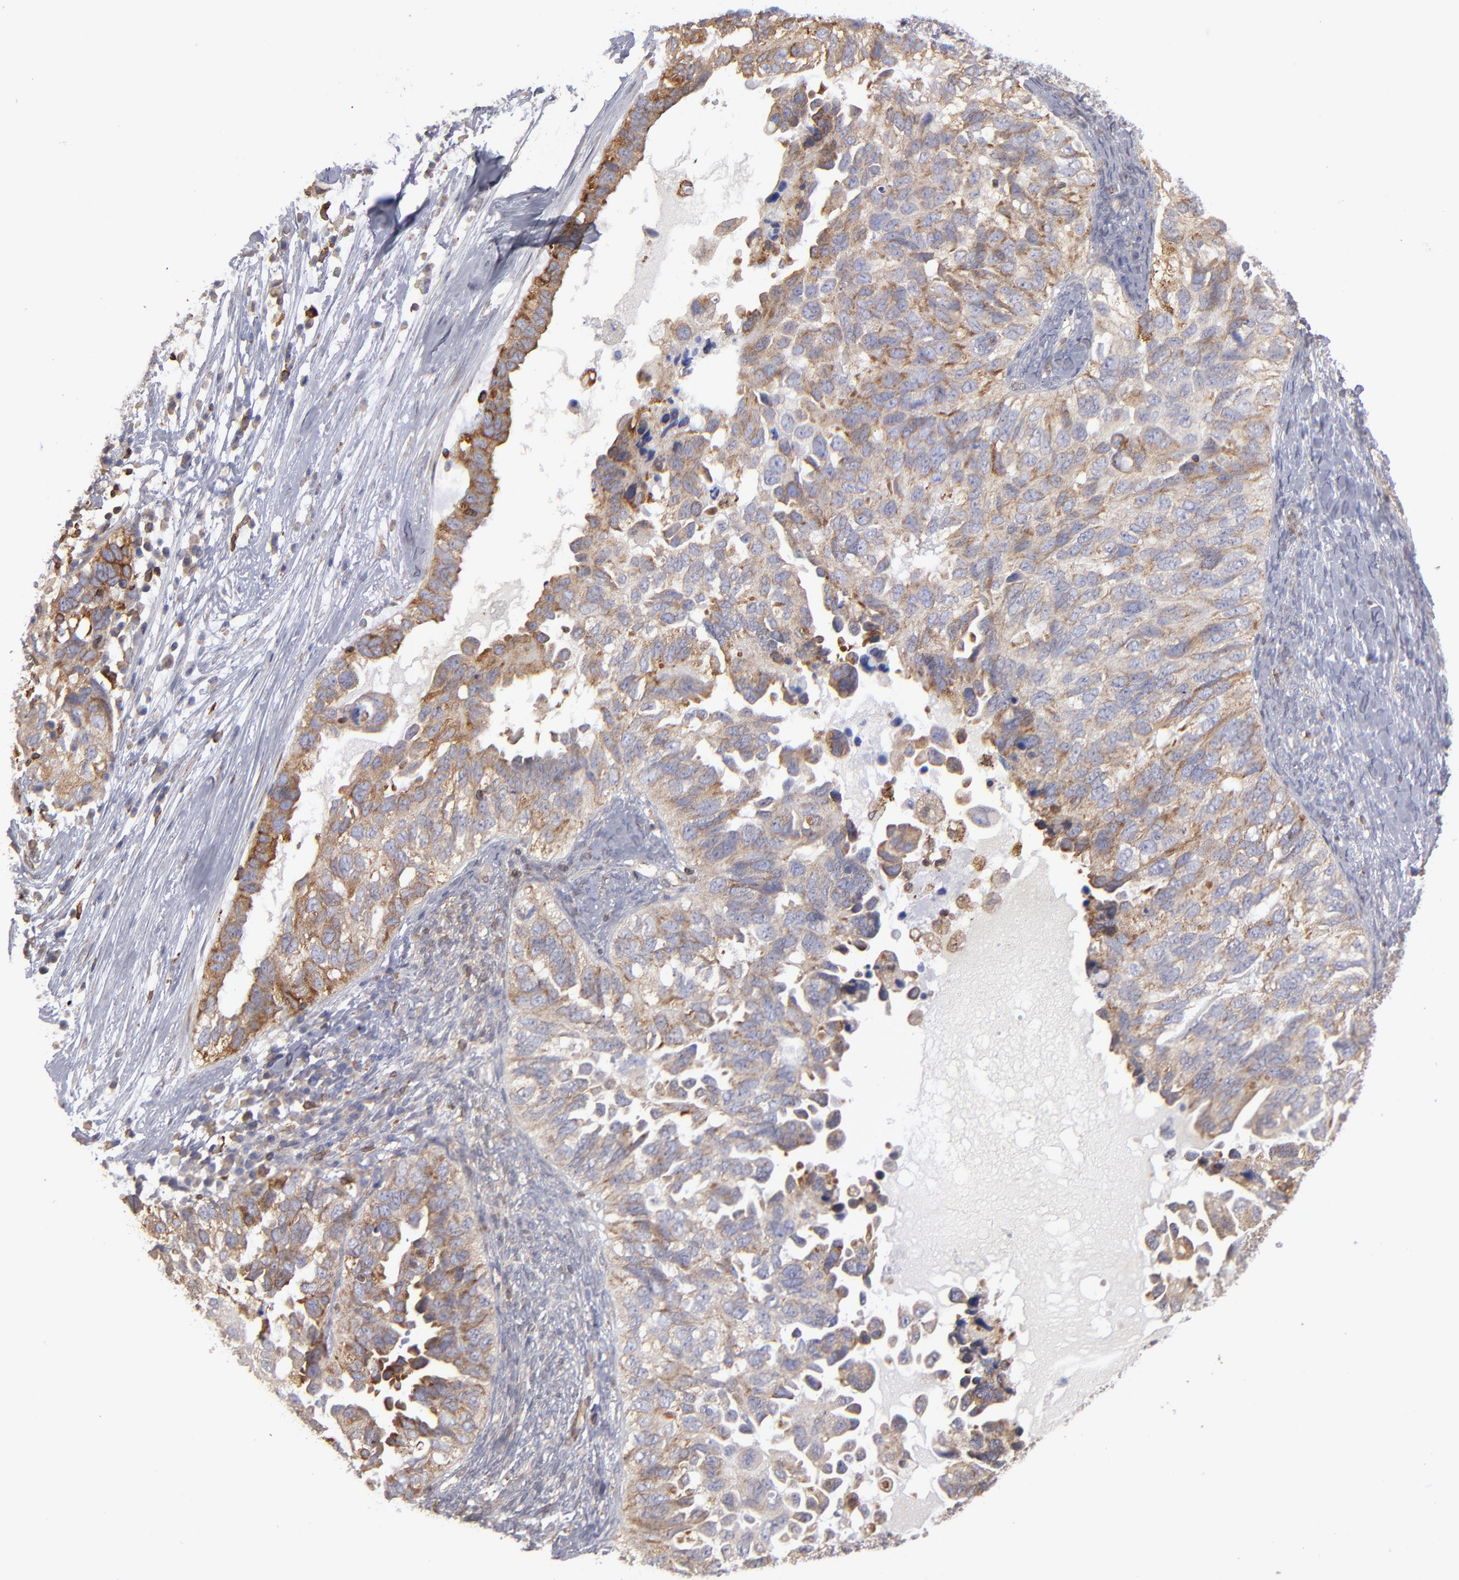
{"staining": {"intensity": "moderate", "quantity": ">75%", "location": "cytoplasmic/membranous"}, "tissue": "ovarian cancer", "cell_type": "Tumor cells", "image_type": "cancer", "snomed": [{"axis": "morphology", "description": "Cystadenocarcinoma, serous, NOS"}, {"axis": "topography", "description": "Ovary"}], "caption": "Immunohistochemical staining of human ovarian cancer displays medium levels of moderate cytoplasmic/membranous expression in about >75% of tumor cells. The staining was performed using DAB to visualize the protein expression in brown, while the nuclei were stained in blue with hematoxylin (Magnification: 20x).", "gene": "TMX1", "patient": {"sex": "female", "age": 82}}